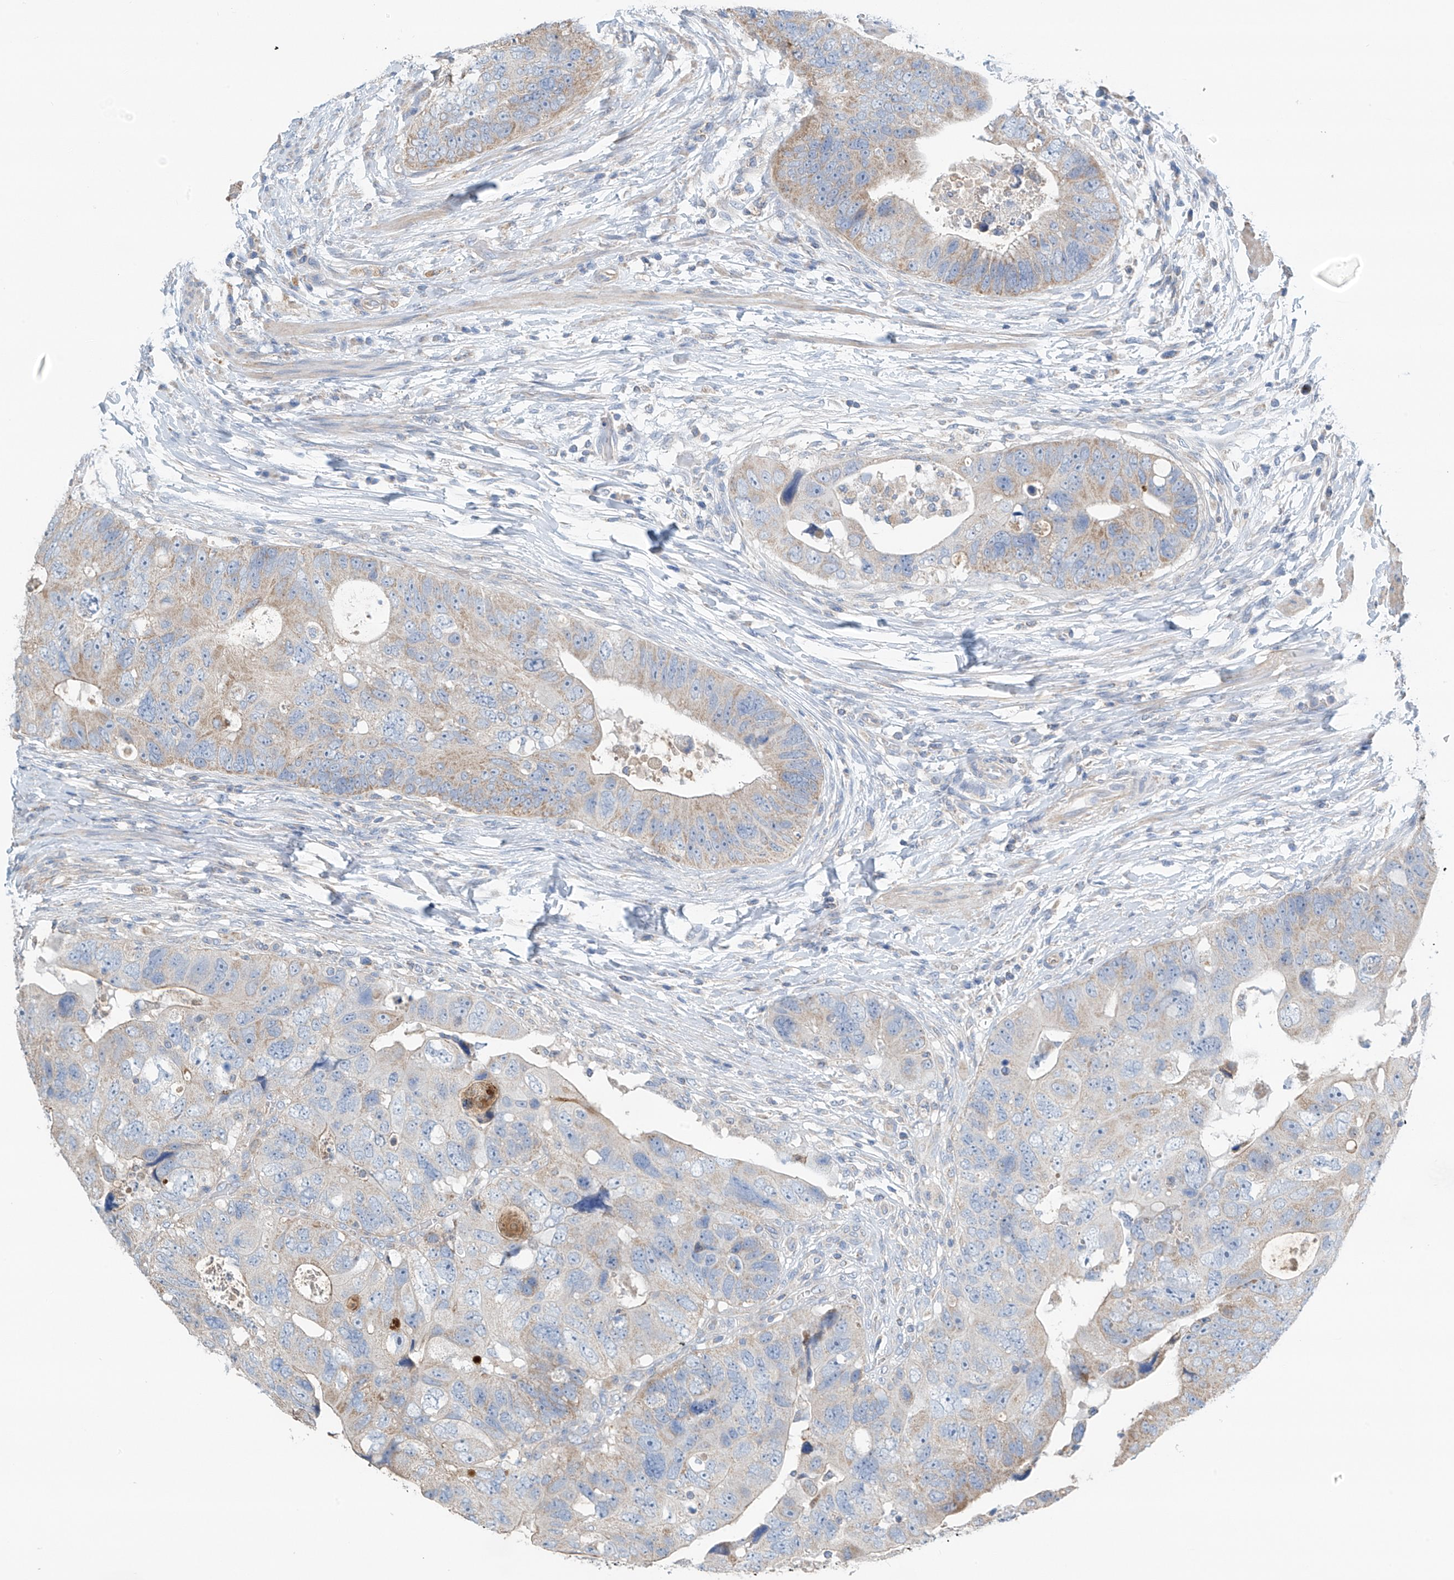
{"staining": {"intensity": "weak", "quantity": "<25%", "location": "cytoplasmic/membranous"}, "tissue": "colorectal cancer", "cell_type": "Tumor cells", "image_type": "cancer", "snomed": [{"axis": "morphology", "description": "Adenocarcinoma, NOS"}, {"axis": "topography", "description": "Rectum"}], "caption": "The IHC histopathology image has no significant positivity in tumor cells of colorectal adenocarcinoma tissue. Nuclei are stained in blue.", "gene": "SYN3", "patient": {"sex": "male", "age": 59}}